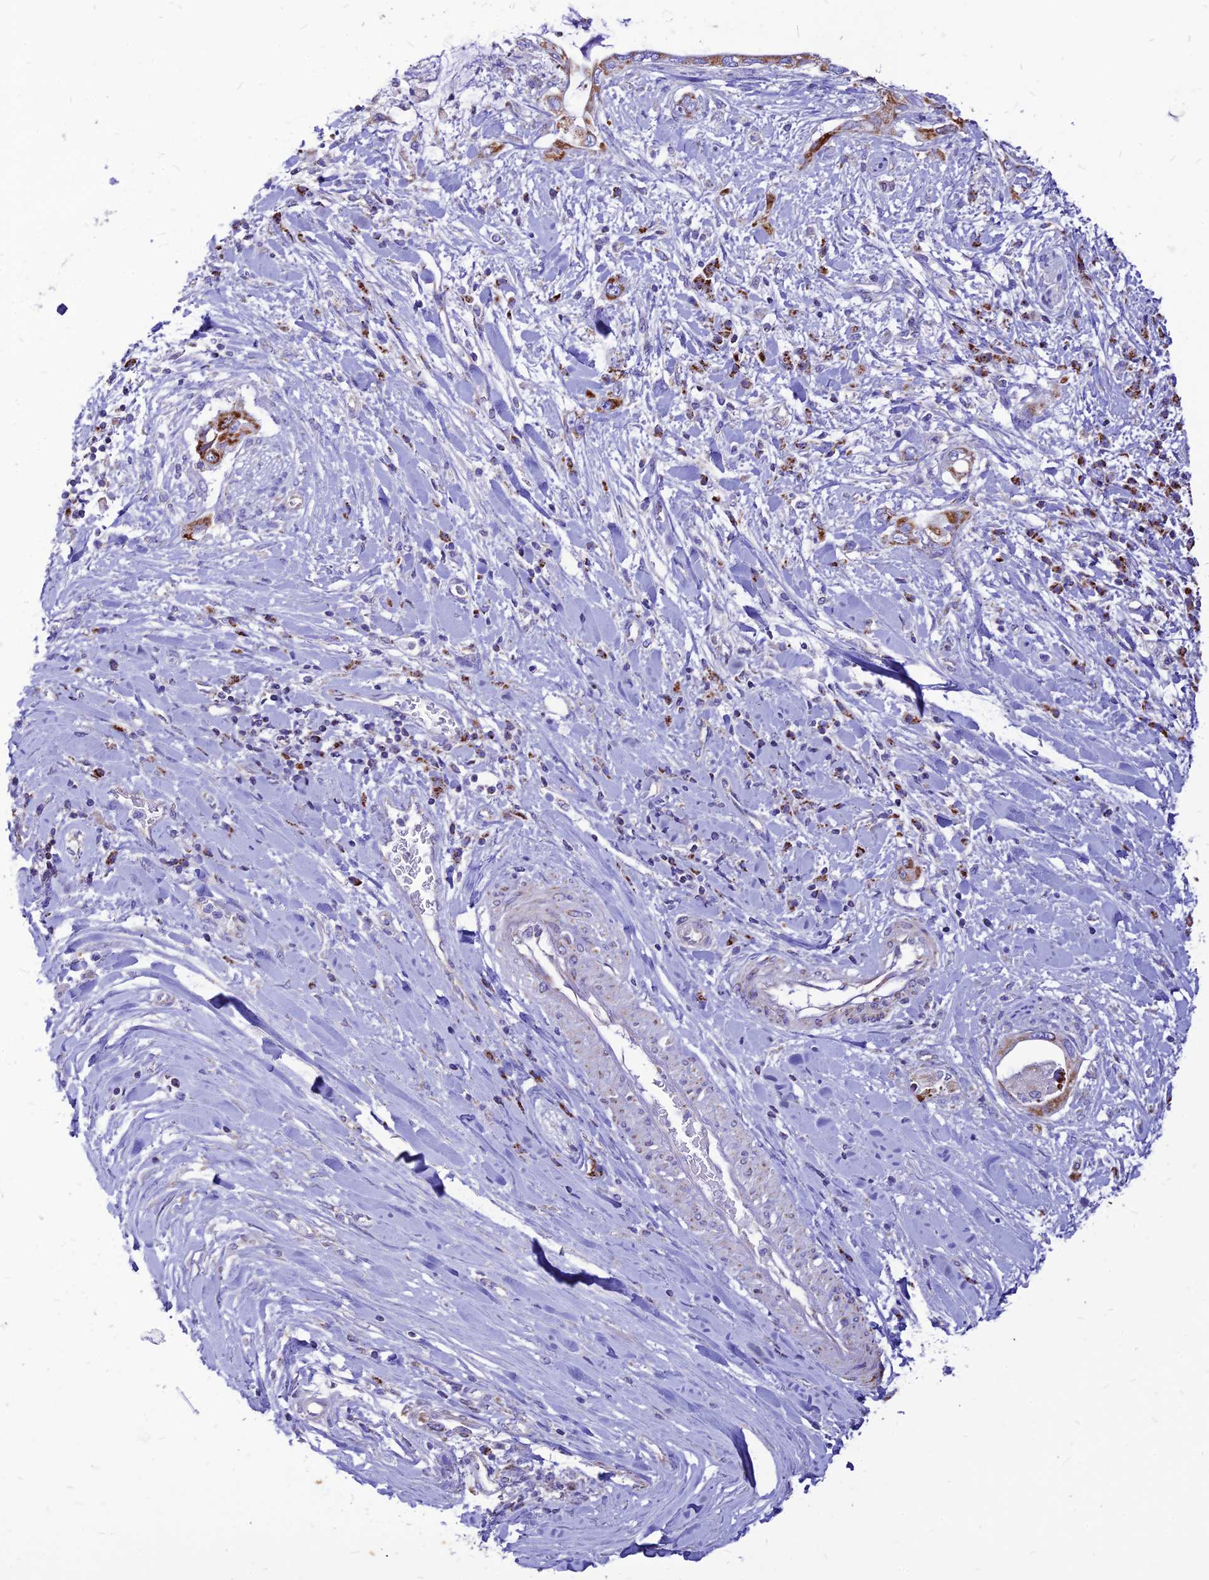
{"staining": {"intensity": "moderate", "quantity": "<25%", "location": "cytoplasmic/membranous"}, "tissue": "pancreatic cancer", "cell_type": "Tumor cells", "image_type": "cancer", "snomed": [{"axis": "morphology", "description": "Inflammation, NOS"}, {"axis": "morphology", "description": "Adenocarcinoma, NOS"}, {"axis": "topography", "description": "Pancreas"}], "caption": "IHC of human pancreatic cancer (adenocarcinoma) shows low levels of moderate cytoplasmic/membranous staining in approximately <25% of tumor cells.", "gene": "ECI1", "patient": {"sex": "female", "age": 56}}